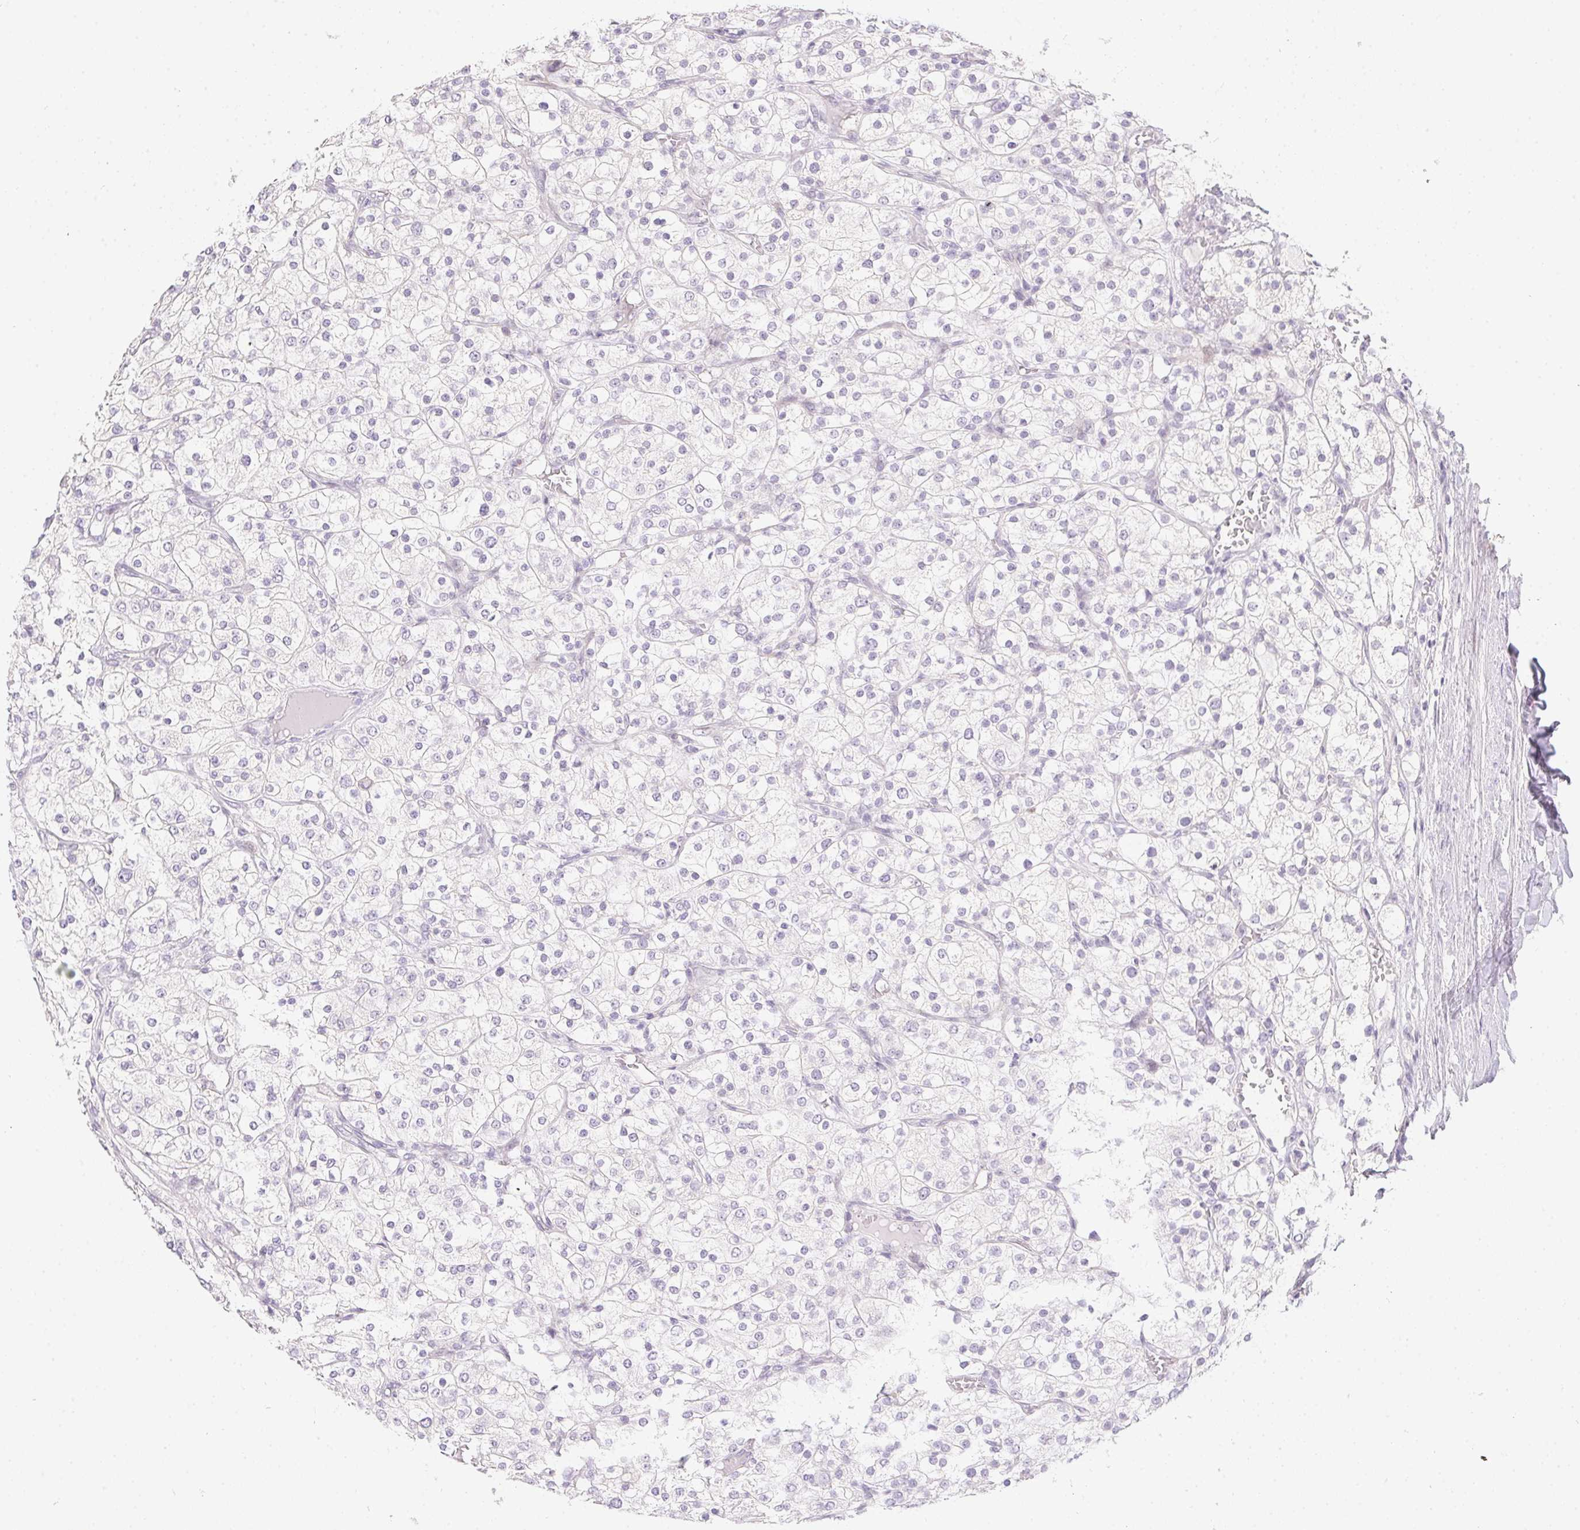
{"staining": {"intensity": "negative", "quantity": "none", "location": "none"}, "tissue": "renal cancer", "cell_type": "Tumor cells", "image_type": "cancer", "snomed": [{"axis": "morphology", "description": "Adenocarcinoma, NOS"}, {"axis": "topography", "description": "Kidney"}], "caption": "Tumor cells are negative for protein expression in human renal adenocarcinoma. (Immunohistochemistry (ihc), brightfield microscopy, high magnification).", "gene": "MORC1", "patient": {"sex": "male", "age": 80}}